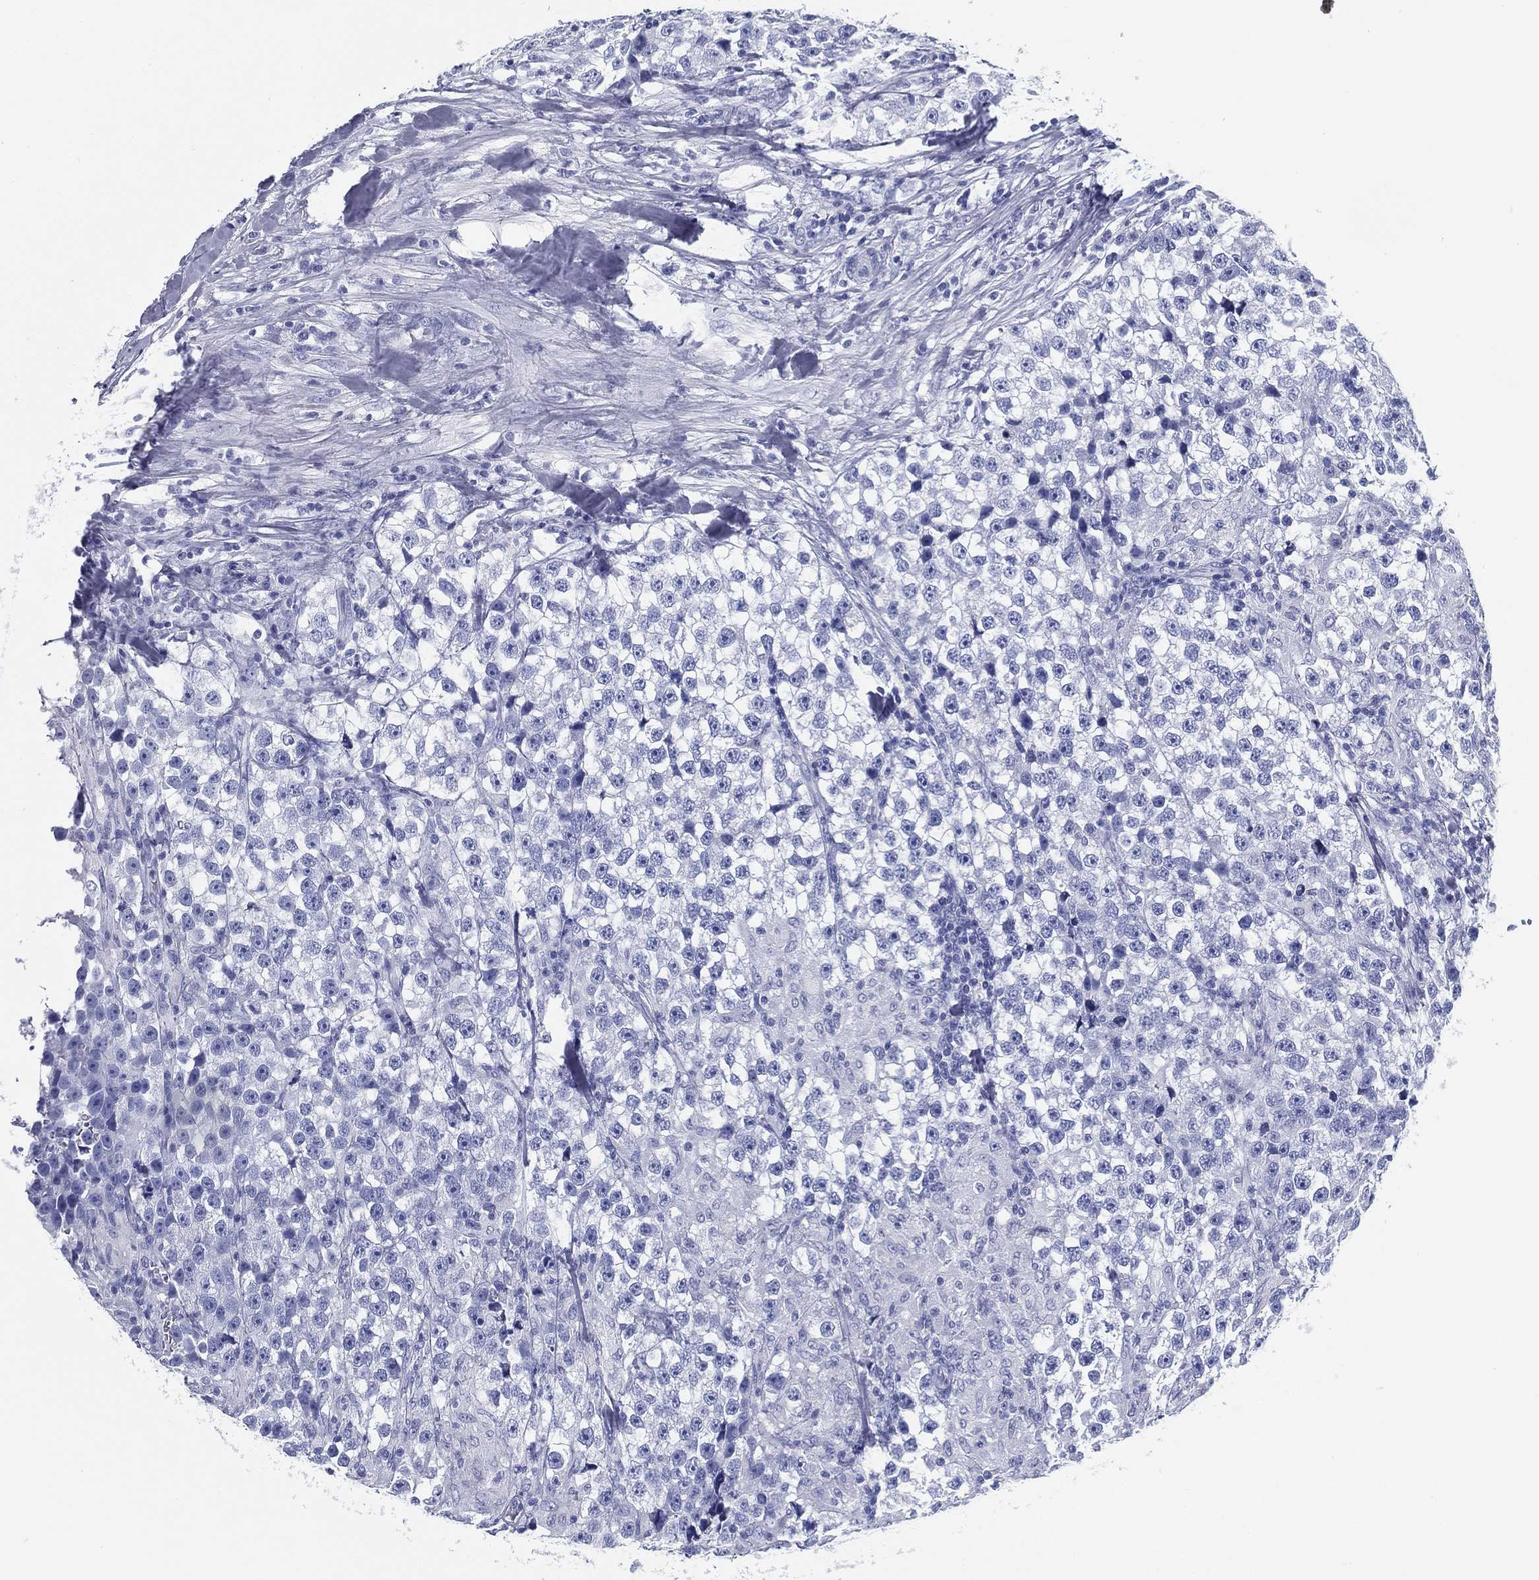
{"staining": {"intensity": "negative", "quantity": "none", "location": "none"}, "tissue": "testis cancer", "cell_type": "Tumor cells", "image_type": "cancer", "snomed": [{"axis": "morphology", "description": "Seminoma, NOS"}, {"axis": "topography", "description": "Testis"}], "caption": "The IHC micrograph has no significant staining in tumor cells of testis seminoma tissue.", "gene": "TMEM252", "patient": {"sex": "male", "age": 46}}